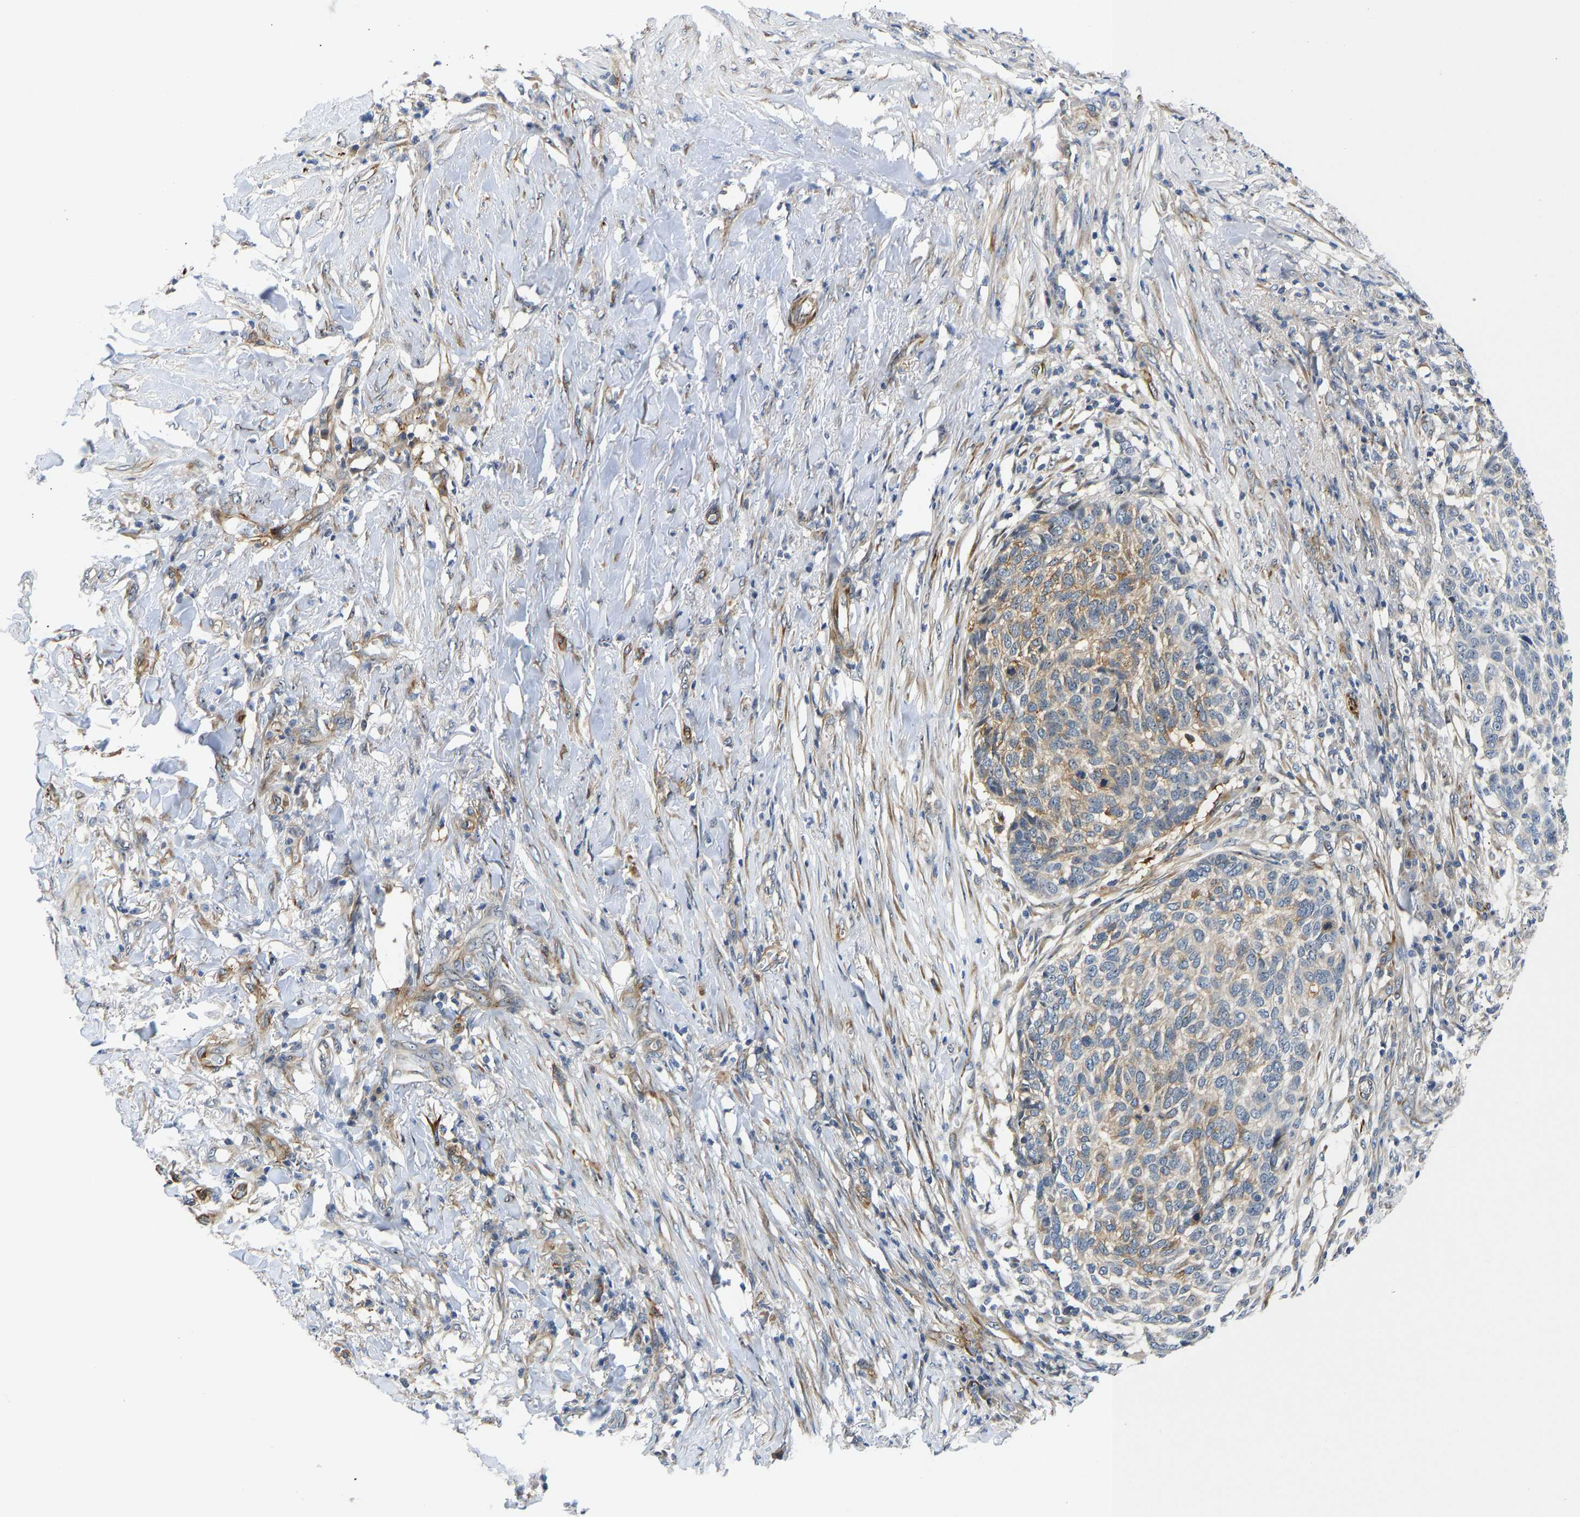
{"staining": {"intensity": "weak", "quantity": "25%-75%", "location": "cytoplasmic/membranous,nuclear"}, "tissue": "skin cancer", "cell_type": "Tumor cells", "image_type": "cancer", "snomed": [{"axis": "morphology", "description": "Basal cell carcinoma"}, {"axis": "topography", "description": "Skin"}], "caption": "IHC staining of skin cancer (basal cell carcinoma), which demonstrates low levels of weak cytoplasmic/membranous and nuclear staining in approximately 25%-75% of tumor cells indicating weak cytoplasmic/membranous and nuclear protein positivity. The staining was performed using DAB (brown) for protein detection and nuclei were counterstained in hematoxylin (blue).", "gene": "RESF1", "patient": {"sex": "male", "age": 85}}